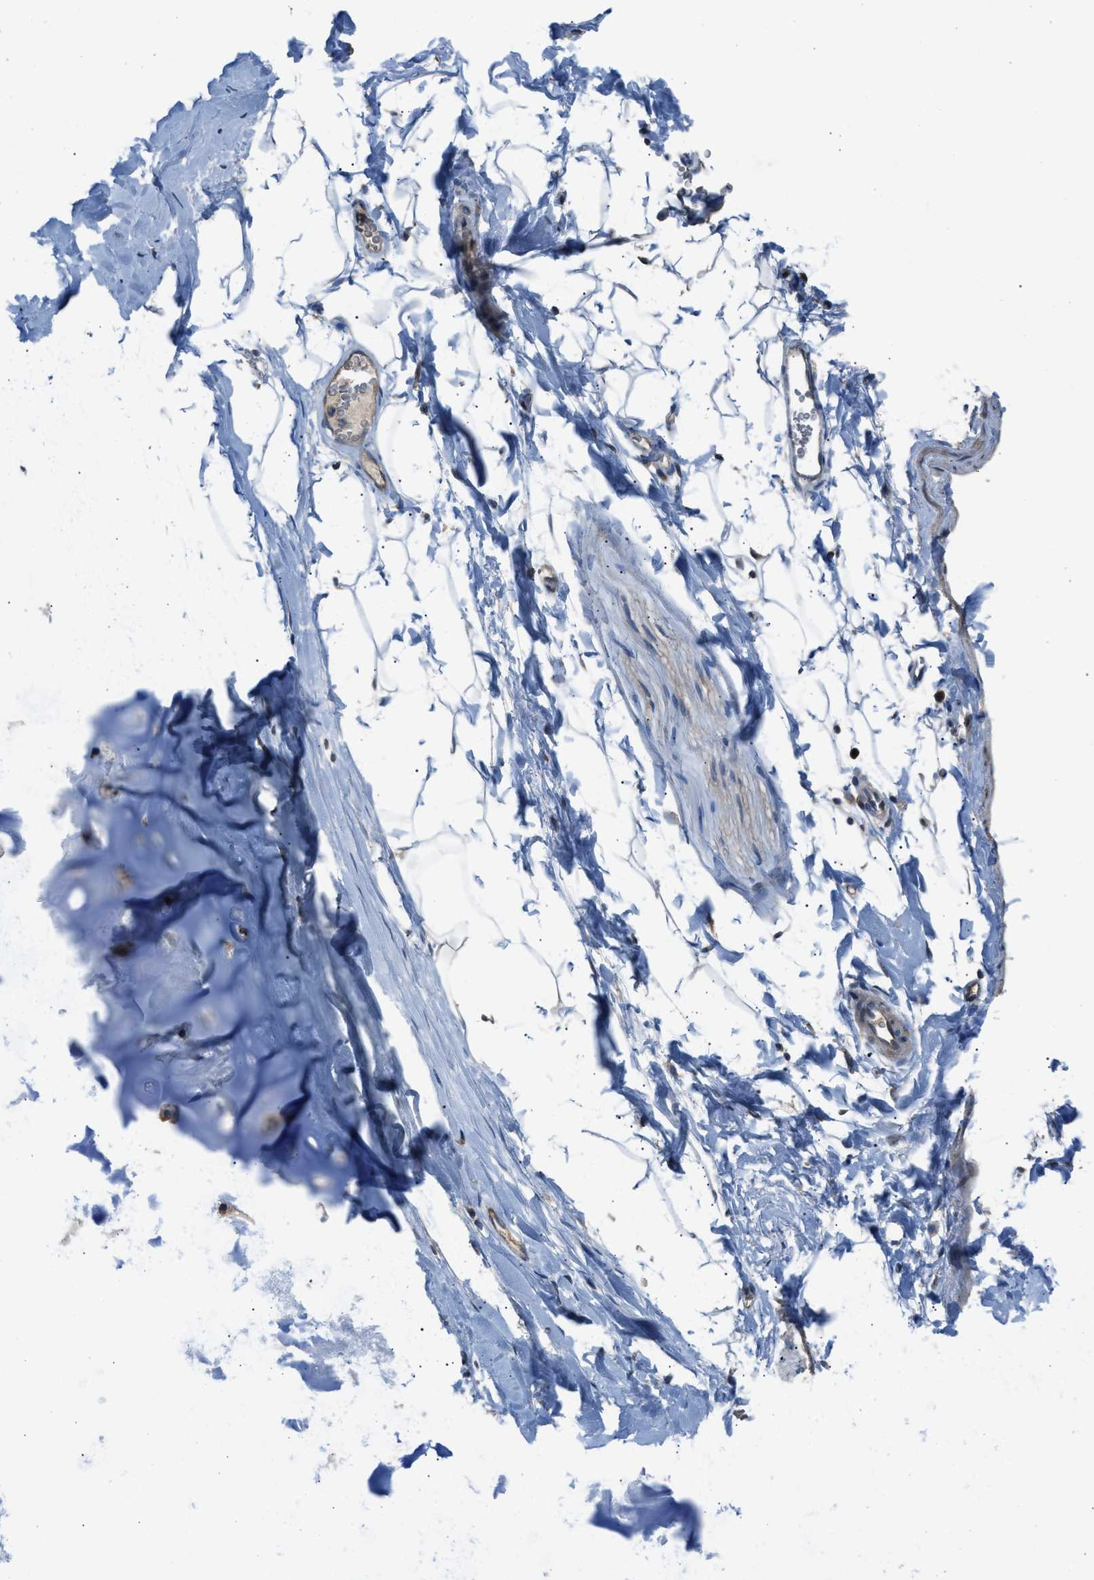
{"staining": {"intensity": "weak", "quantity": "<25%", "location": "cytoplasmic/membranous"}, "tissue": "adipose tissue", "cell_type": "Adipocytes", "image_type": "normal", "snomed": [{"axis": "morphology", "description": "Normal tissue, NOS"}, {"axis": "topography", "description": "Cartilage tissue"}, {"axis": "topography", "description": "Bronchus"}], "caption": "Image shows no protein expression in adipocytes of benign adipose tissue. (DAB (3,3'-diaminobenzidine) IHC with hematoxylin counter stain).", "gene": "CRTC1", "patient": {"sex": "female", "age": 53}}